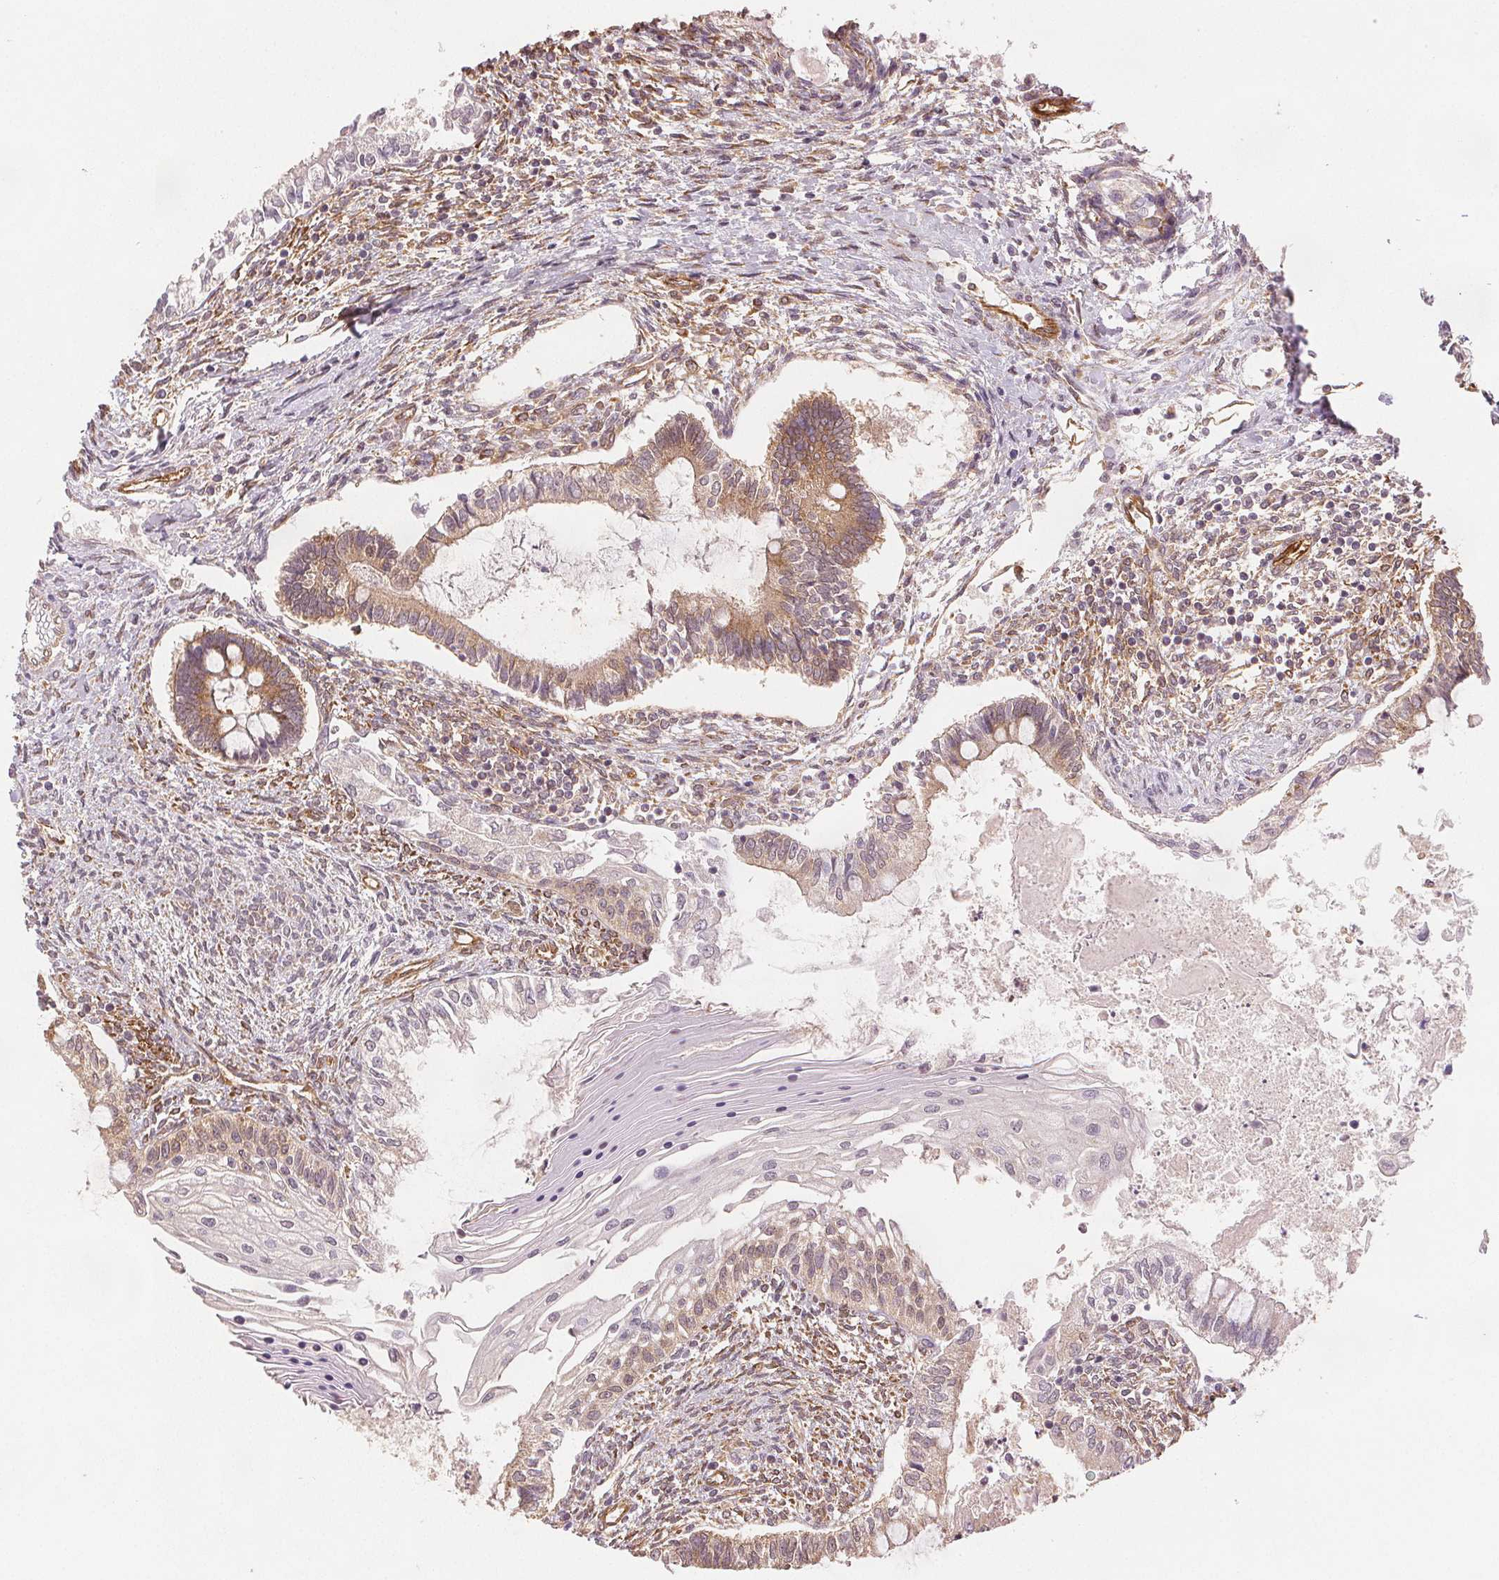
{"staining": {"intensity": "moderate", "quantity": ">75%", "location": "cytoplasmic/membranous"}, "tissue": "testis cancer", "cell_type": "Tumor cells", "image_type": "cancer", "snomed": [{"axis": "morphology", "description": "Carcinoma, Embryonal, NOS"}, {"axis": "topography", "description": "Testis"}], "caption": "Brown immunohistochemical staining in human testis embryonal carcinoma demonstrates moderate cytoplasmic/membranous expression in about >75% of tumor cells.", "gene": "DIAPH2", "patient": {"sex": "male", "age": 37}}